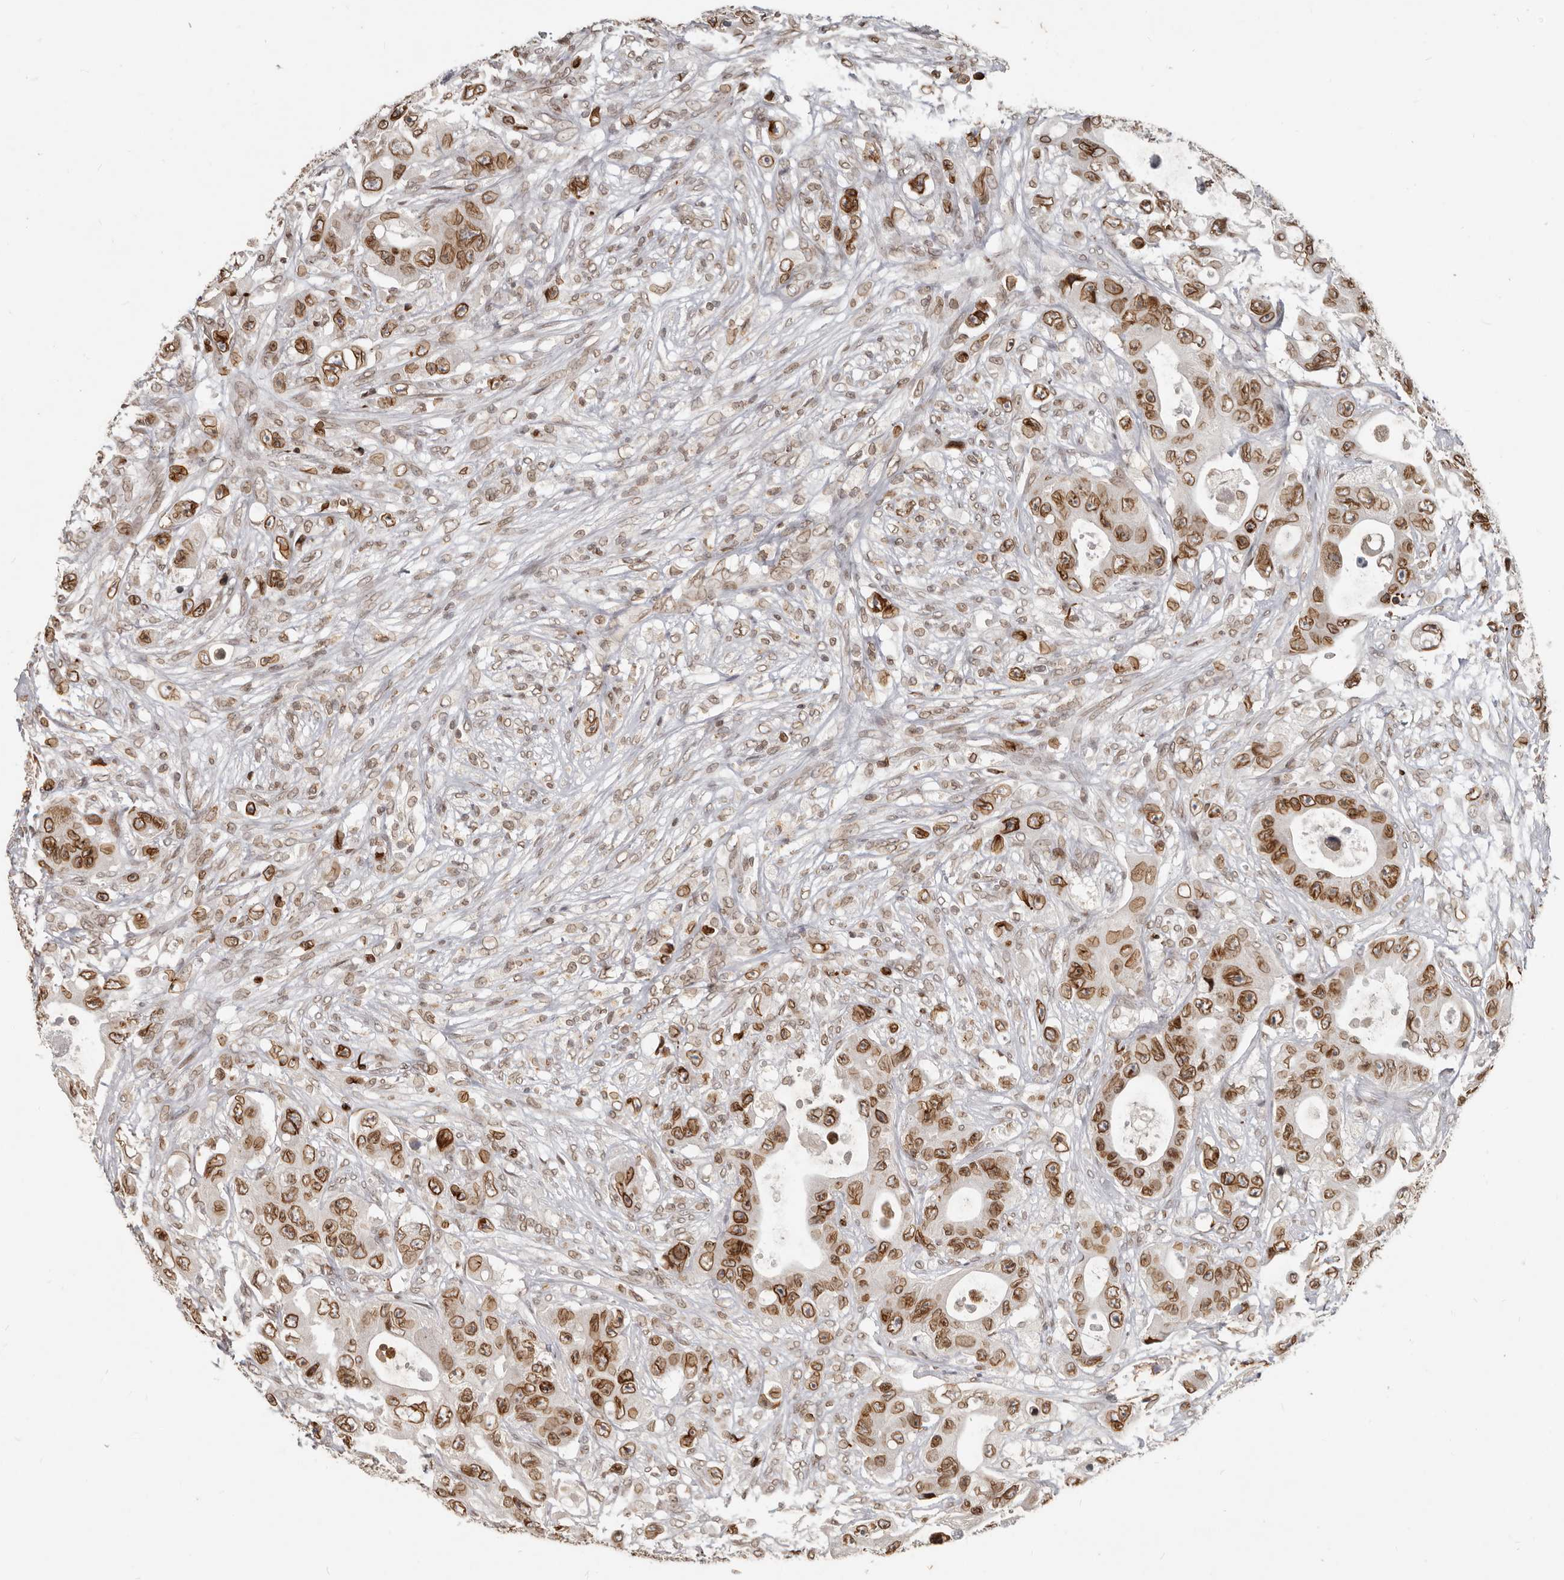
{"staining": {"intensity": "strong", "quantity": ">75%", "location": "cytoplasmic/membranous,nuclear"}, "tissue": "colorectal cancer", "cell_type": "Tumor cells", "image_type": "cancer", "snomed": [{"axis": "morphology", "description": "Adenocarcinoma, NOS"}, {"axis": "topography", "description": "Colon"}], "caption": "A histopathology image of human colorectal cancer (adenocarcinoma) stained for a protein shows strong cytoplasmic/membranous and nuclear brown staining in tumor cells.", "gene": "NUP153", "patient": {"sex": "female", "age": 46}}